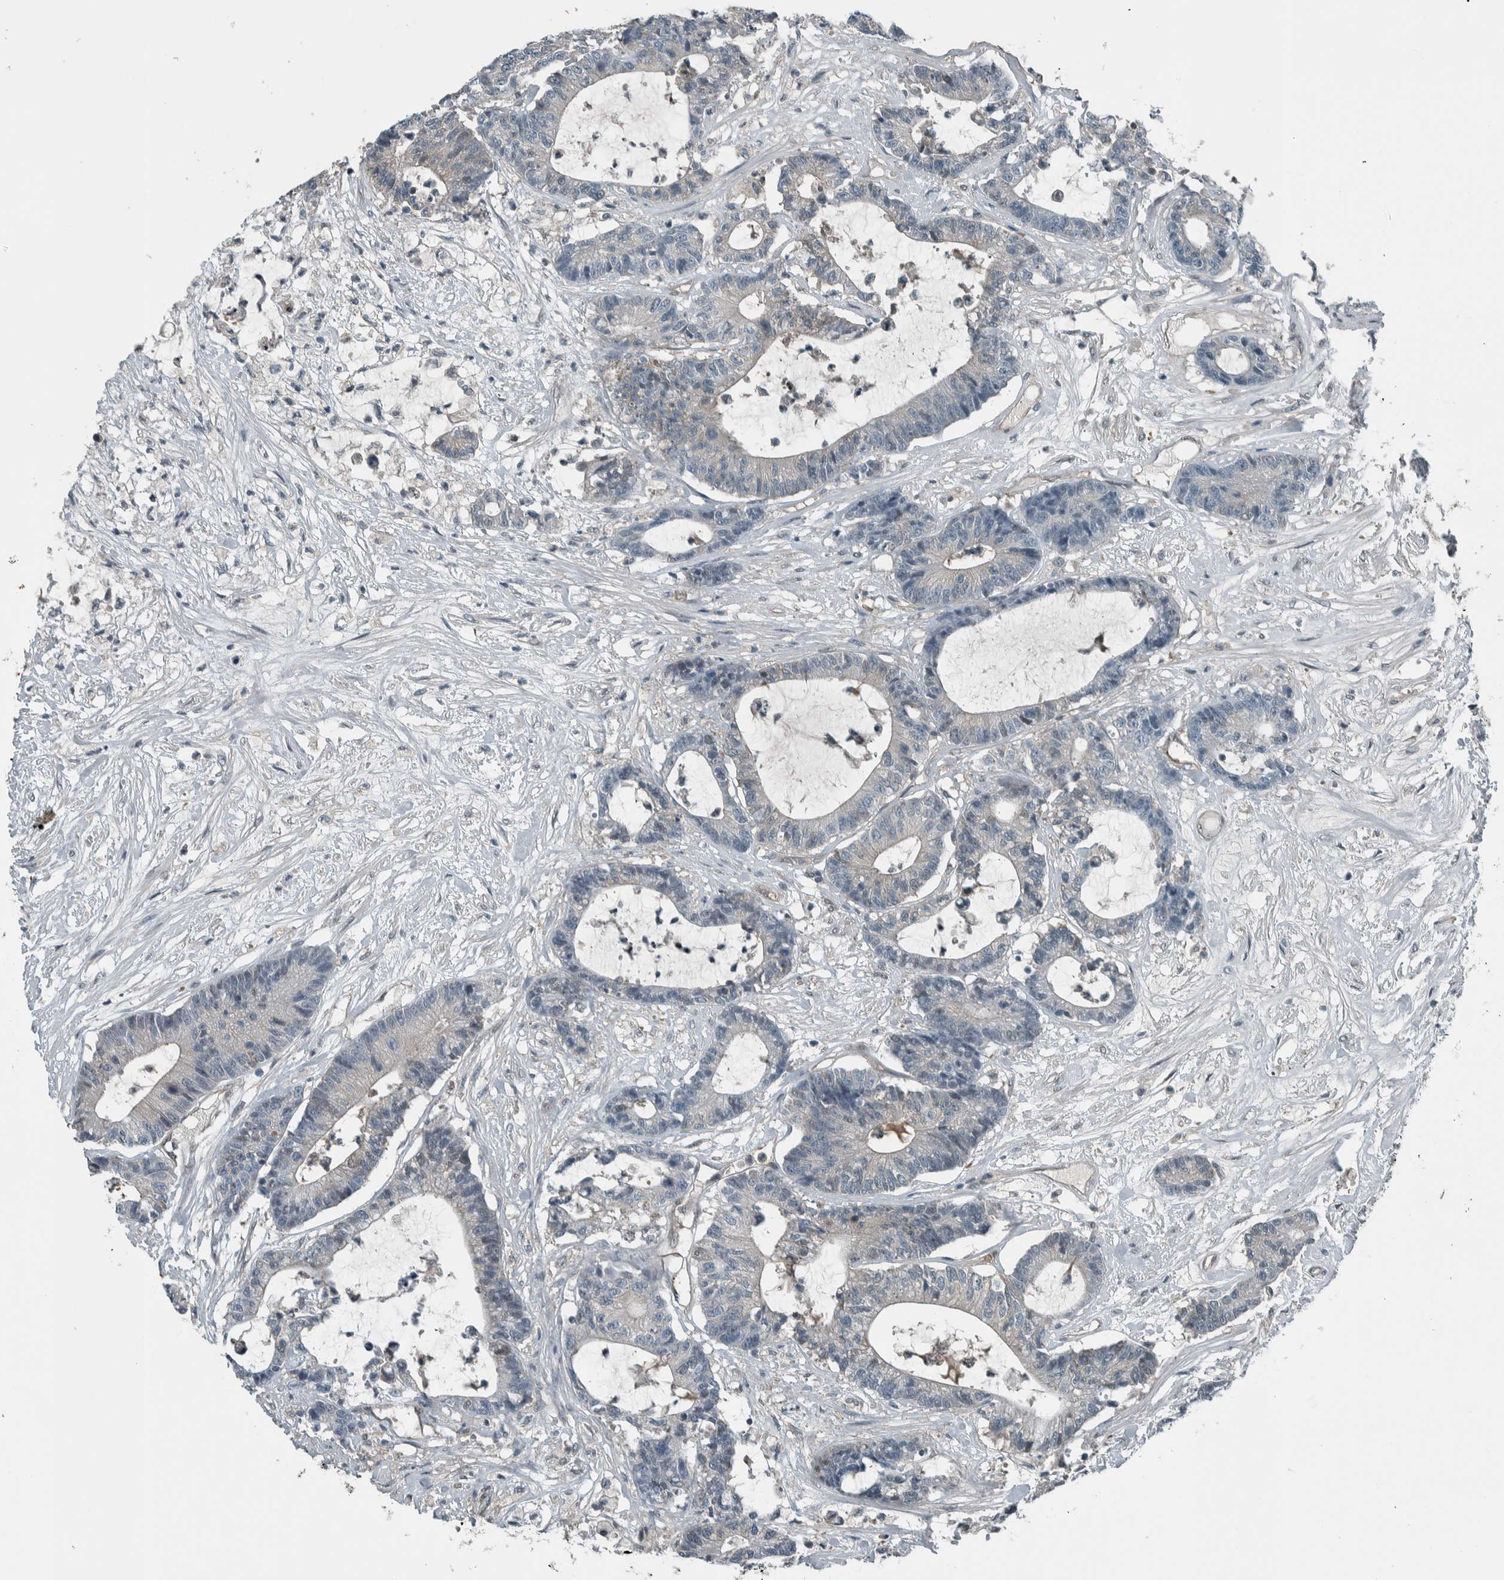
{"staining": {"intensity": "negative", "quantity": "none", "location": "none"}, "tissue": "colorectal cancer", "cell_type": "Tumor cells", "image_type": "cancer", "snomed": [{"axis": "morphology", "description": "Adenocarcinoma, NOS"}, {"axis": "topography", "description": "Colon"}], "caption": "Tumor cells are negative for brown protein staining in colorectal adenocarcinoma.", "gene": "ALAD", "patient": {"sex": "female", "age": 84}}